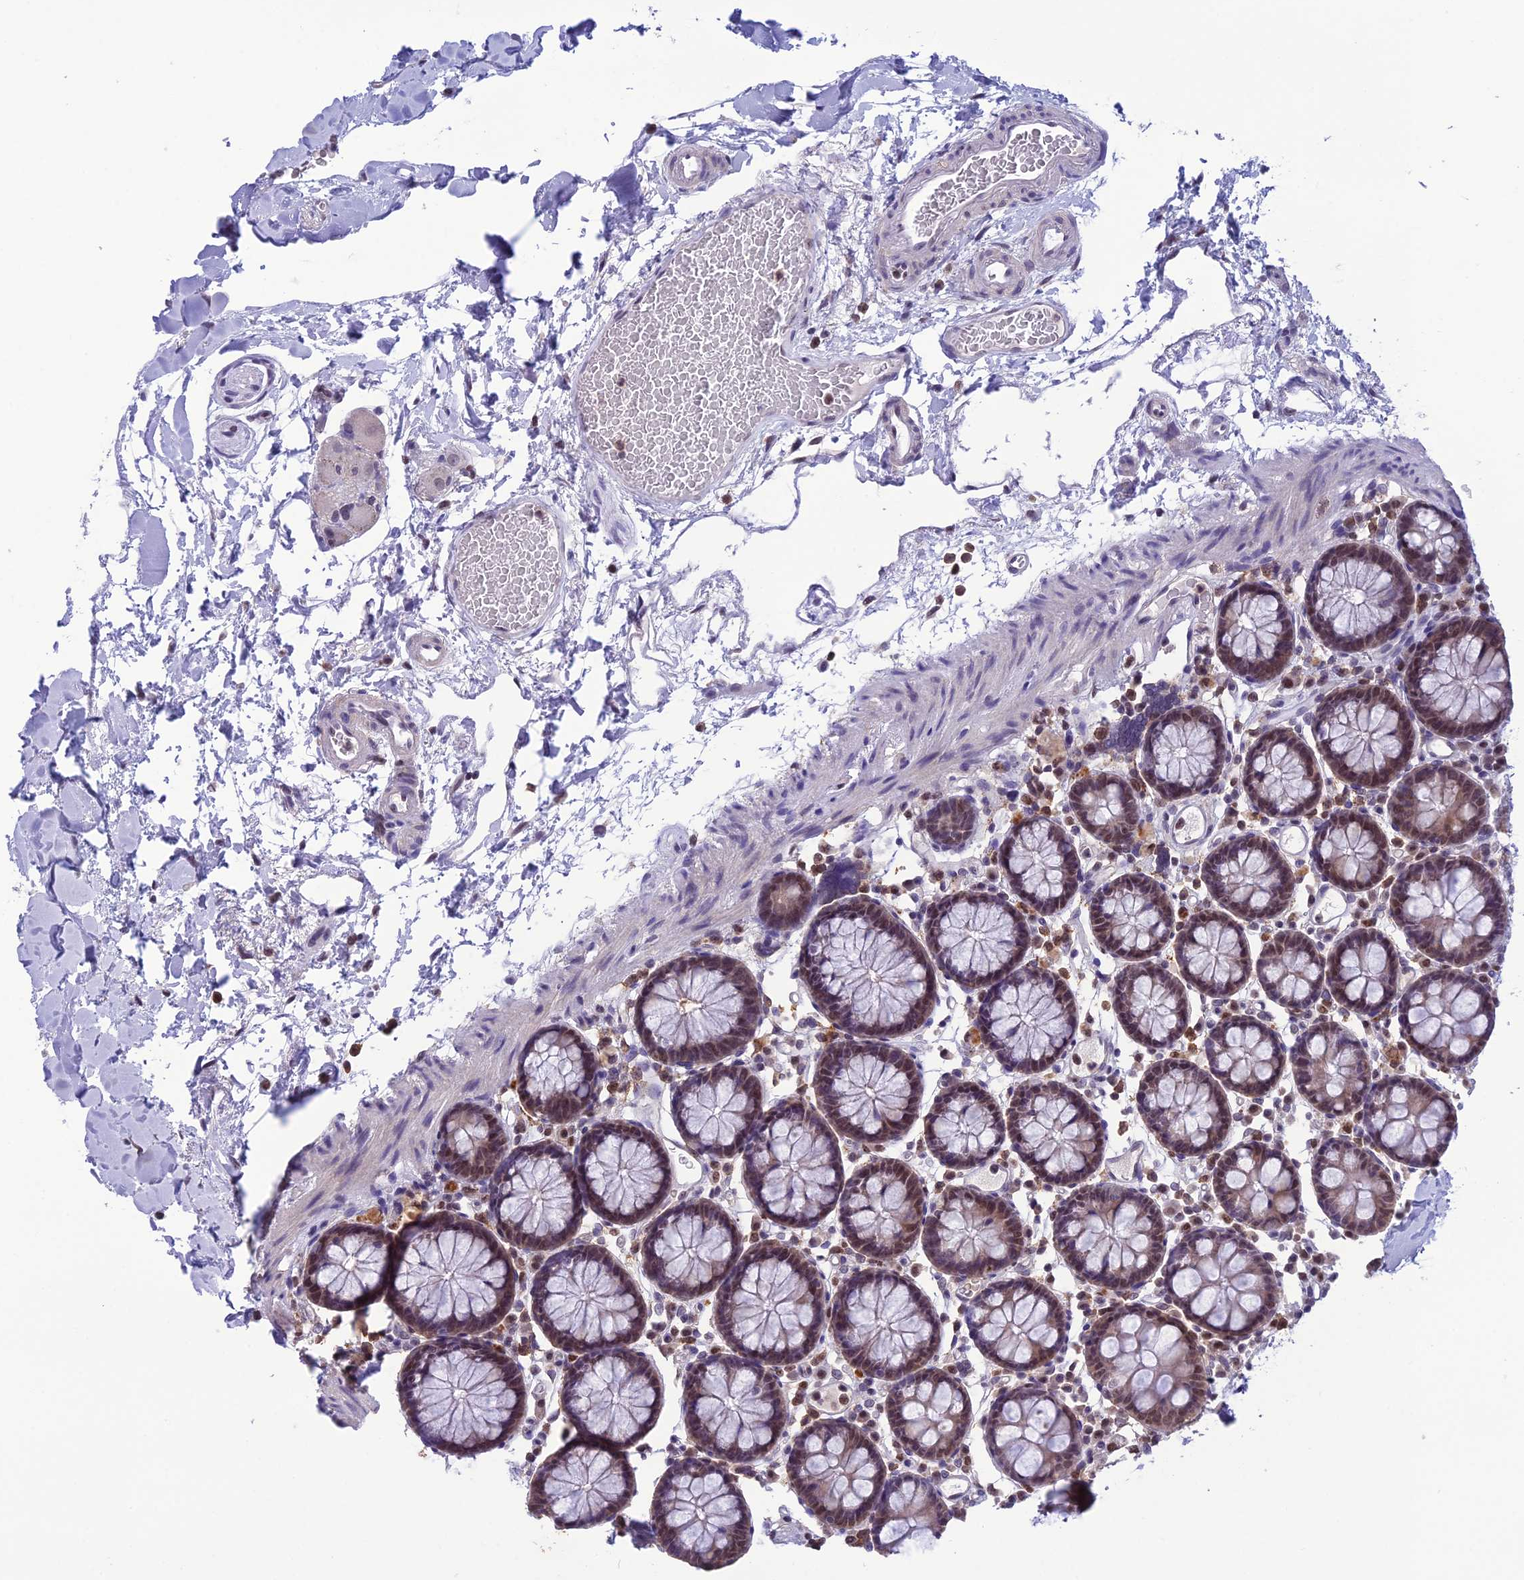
{"staining": {"intensity": "weak", "quantity": "25%-75%", "location": "nuclear"}, "tissue": "colon", "cell_type": "Endothelial cells", "image_type": "normal", "snomed": [{"axis": "morphology", "description": "Normal tissue, NOS"}, {"axis": "topography", "description": "Colon"}], "caption": "Immunohistochemistry micrograph of normal colon stained for a protein (brown), which displays low levels of weak nuclear staining in approximately 25%-75% of endothelial cells.", "gene": "MIS12", "patient": {"sex": "male", "age": 75}}